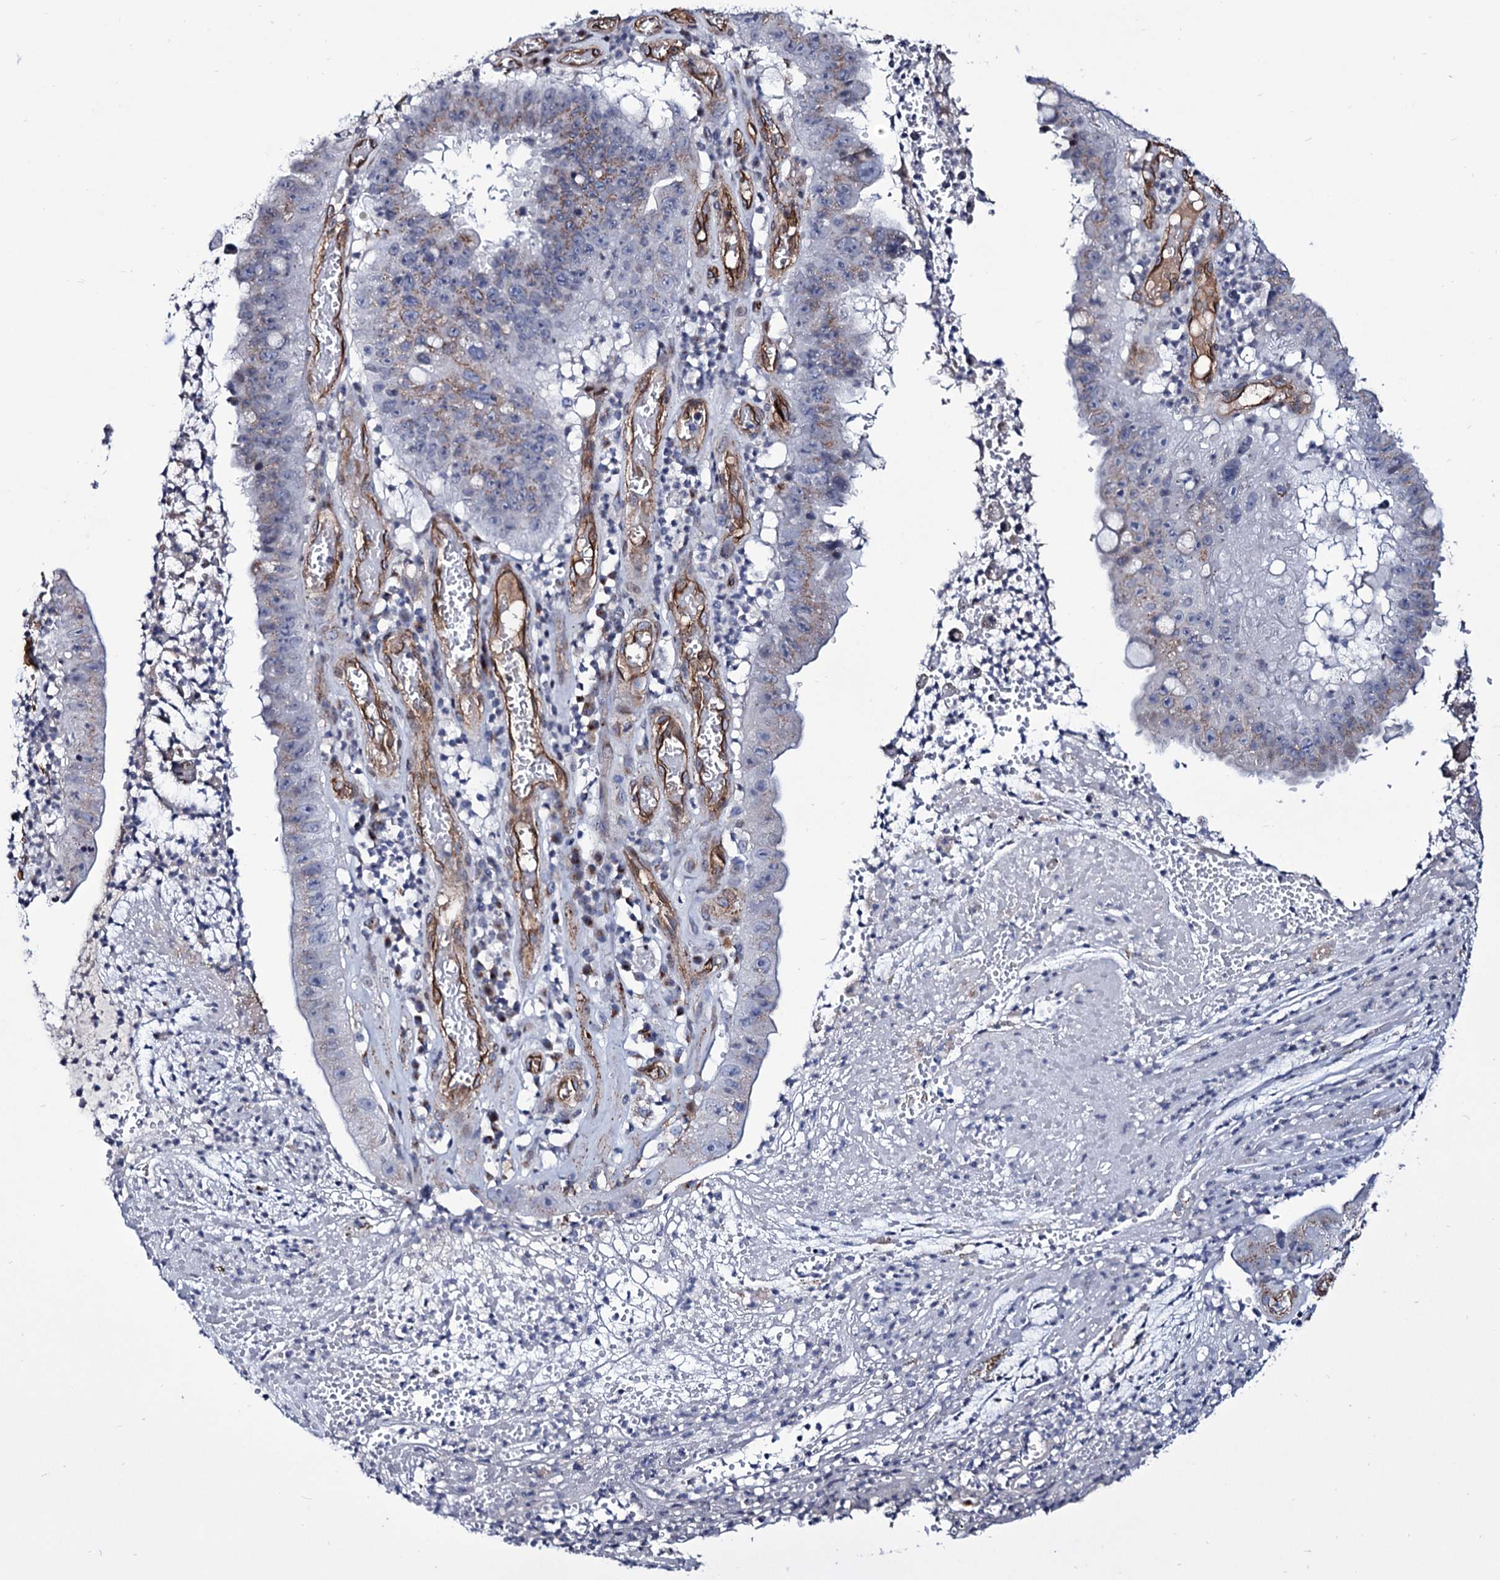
{"staining": {"intensity": "weak", "quantity": "<25%", "location": "cytoplasmic/membranous"}, "tissue": "stomach cancer", "cell_type": "Tumor cells", "image_type": "cancer", "snomed": [{"axis": "morphology", "description": "Adenocarcinoma, NOS"}, {"axis": "topography", "description": "Stomach"}], "caption": "Protein analysis of stomach cancer reveals no significant positivity in tumor cells.", "gene": "ZC3H12C", "patient": {"sex": "male", "age": 59}}